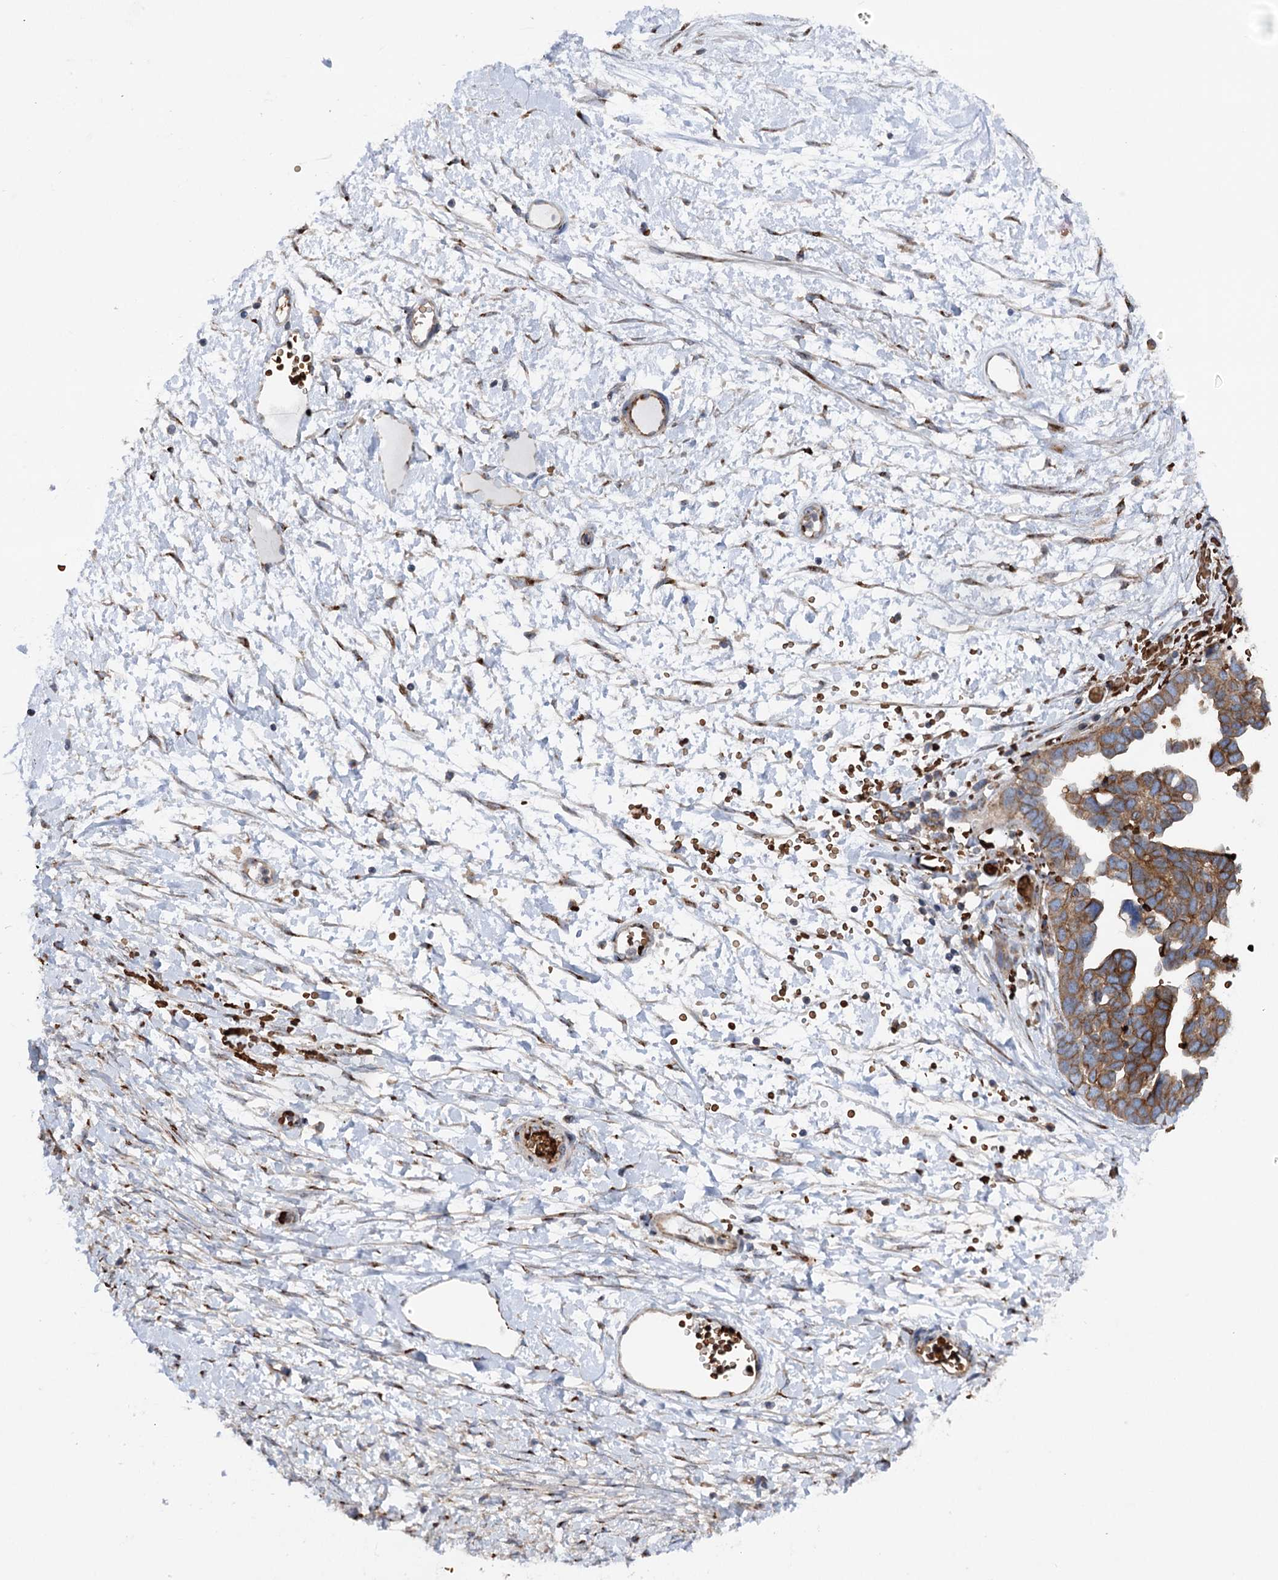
{"staining": {"intensity": "strong", "quantity": "<25%", "location": "cytoplasmic/membranous"}, "tissue": "ovarian cancer", "cell_type": "Tumor cells", "image_type": "cancer", "snomed": [{"axis": "morphology", "description": "Cystadenocarcinoma, serous, NOS"}, {"axis": "topography", "description": "Ovary"}], "caption": "DAB (3,3'-diaminobenzidine) immunohistochemical staining of human ovarian serous cystadenocarcinoma reveals strong cytoplasmic/membranous protein expression in about <25% of tumor cells.", "gene": "EIPR1", "patient": {"sex": "female", "age": 54}}